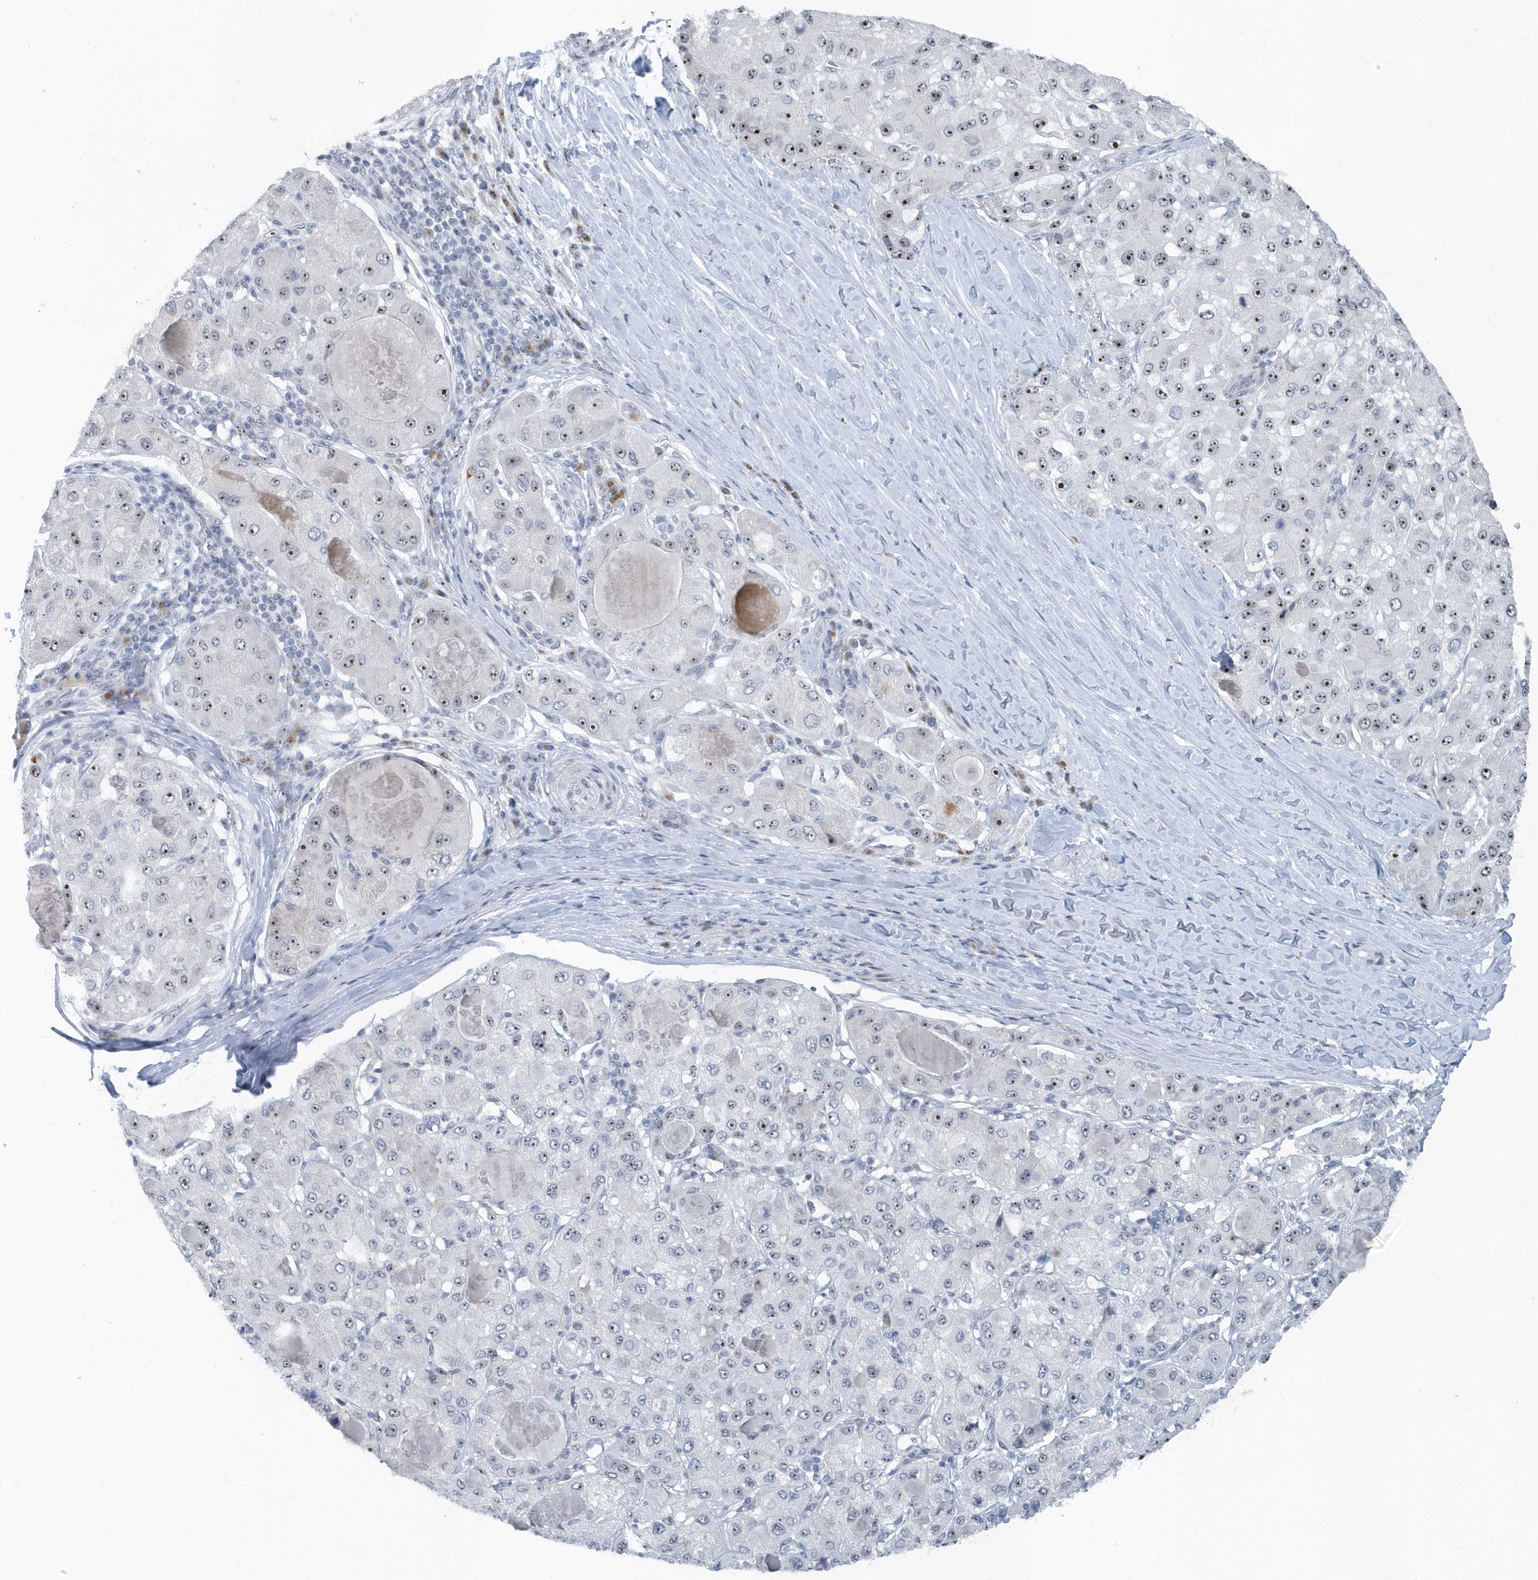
{"staining": {"intensity": "strong", "quantity": "25%-75%", "location": "nuclear"}, "tissue": "liver cancer", "cell_type": "Tumor cells", "image_type": "cancer", "snomed": [{"axis": "morphology", "description": "Carcinoma, Hepatocellular, NOS"}, {"axis": "topography", "description": "Liver"}], "caption": "This histopathology image shows immunohistochemistry (IHC) staining of human liver cancer (hepatocellular carcinoma), with high strong nuclear staining in about 25%-75% of tumor cells.", "gene": "RPF2", "patient": {"sex": "male", "age": 80}}